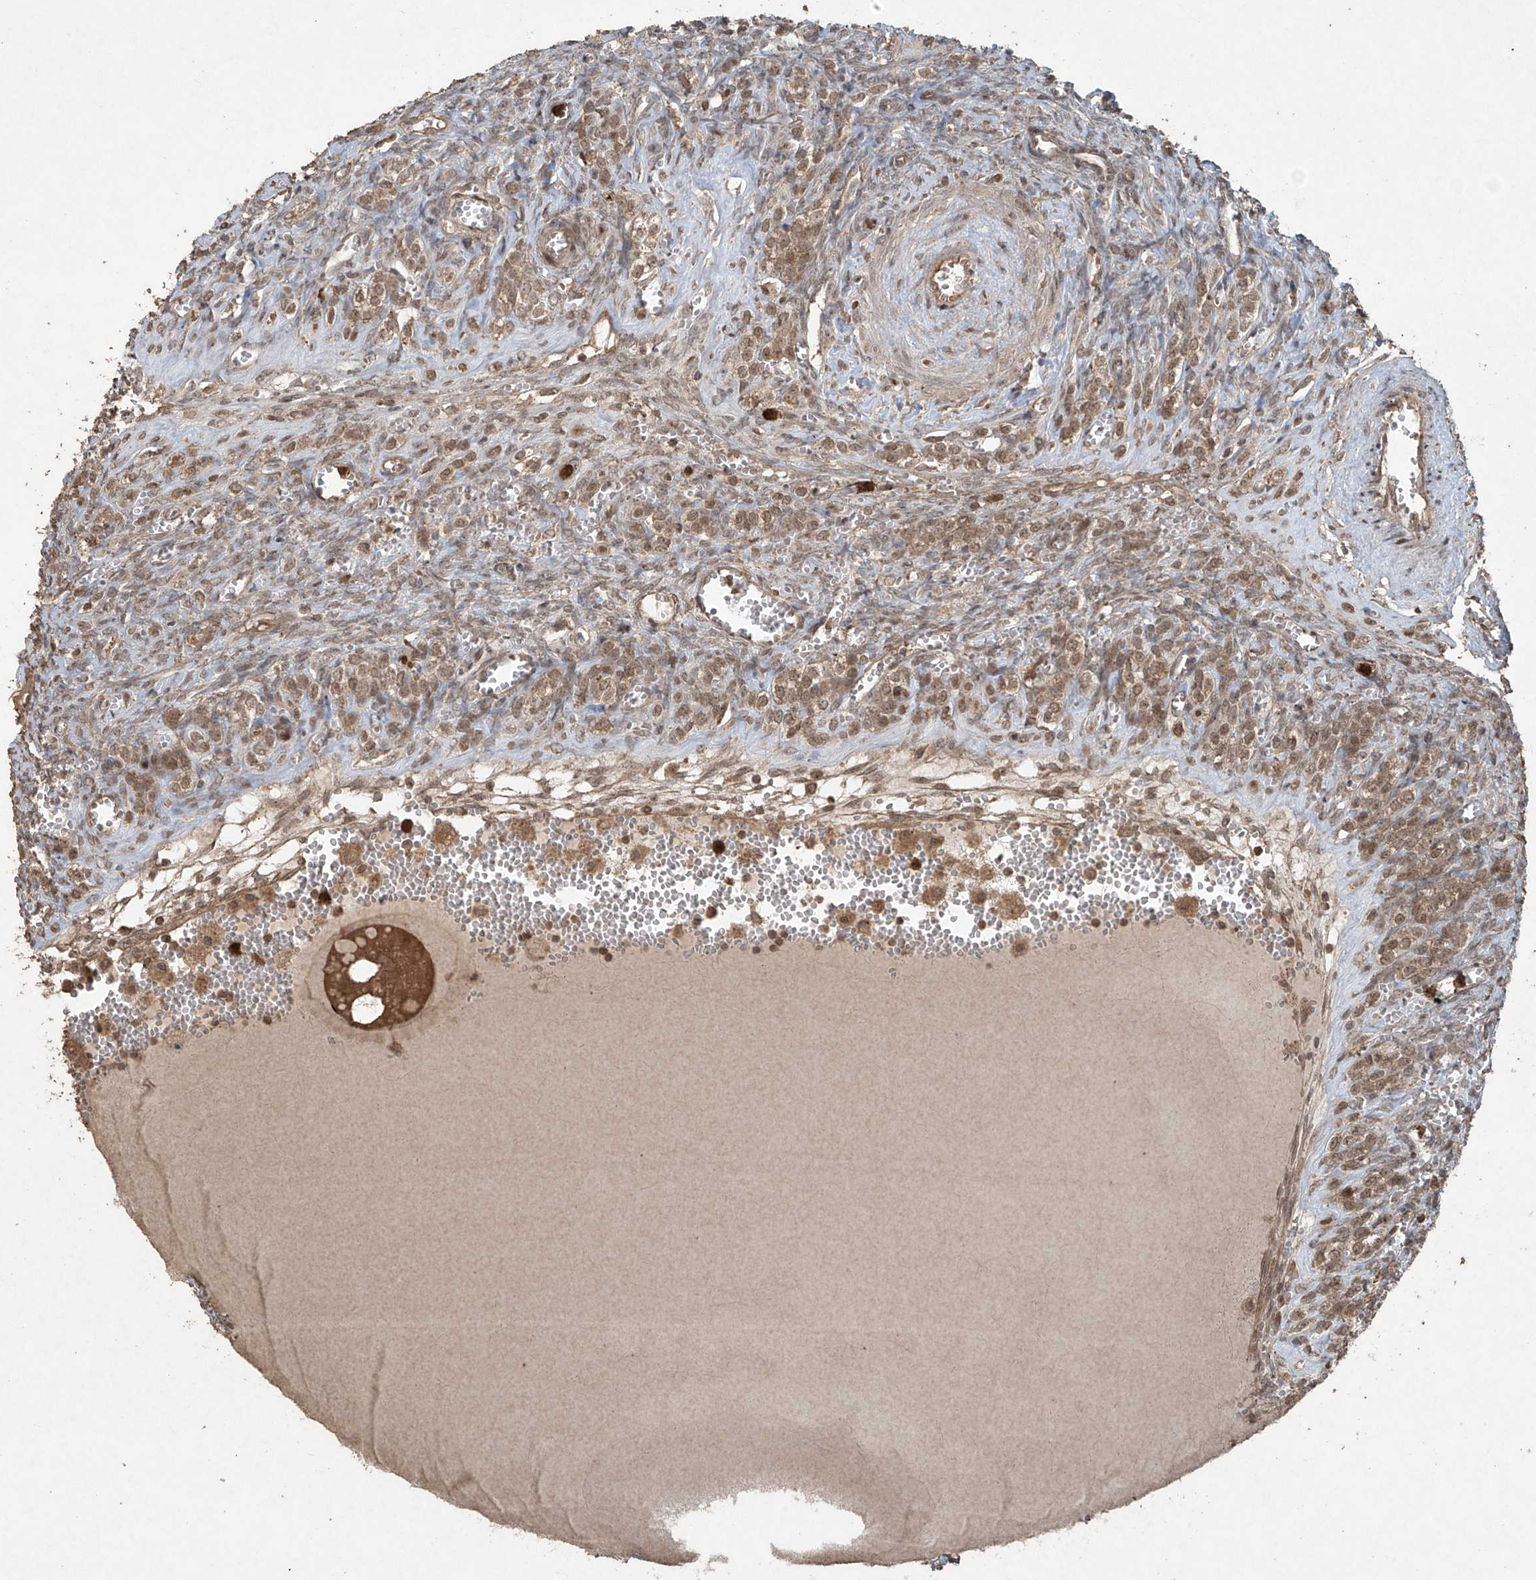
{"staining": {"intensity": "moderate", "quantity": ">75%", "location": "cytoplasmic/membranous,nuclear"}, "tissue": "ovary", "cell_type": "Follicle cells", "image_type": "normal", "snomed": [{"axis": "morphology", "description": "Normal tissue, NOS"}, {"axis": "topography", "description": "Ovary"}], "caption": "High-magnification brightfield microscopy of normal ovary stained with DAB (3,3'-diaminobenzidine) (brown) and counterstained with hematoxylin (blue). follicle cells exhibit moderate cytoplasmic/membranous,nuclear staining is appreciated in approximately>75% of cells.", "gene": "PGPEP1", "patient": {"sex": "female", "age": 41}}